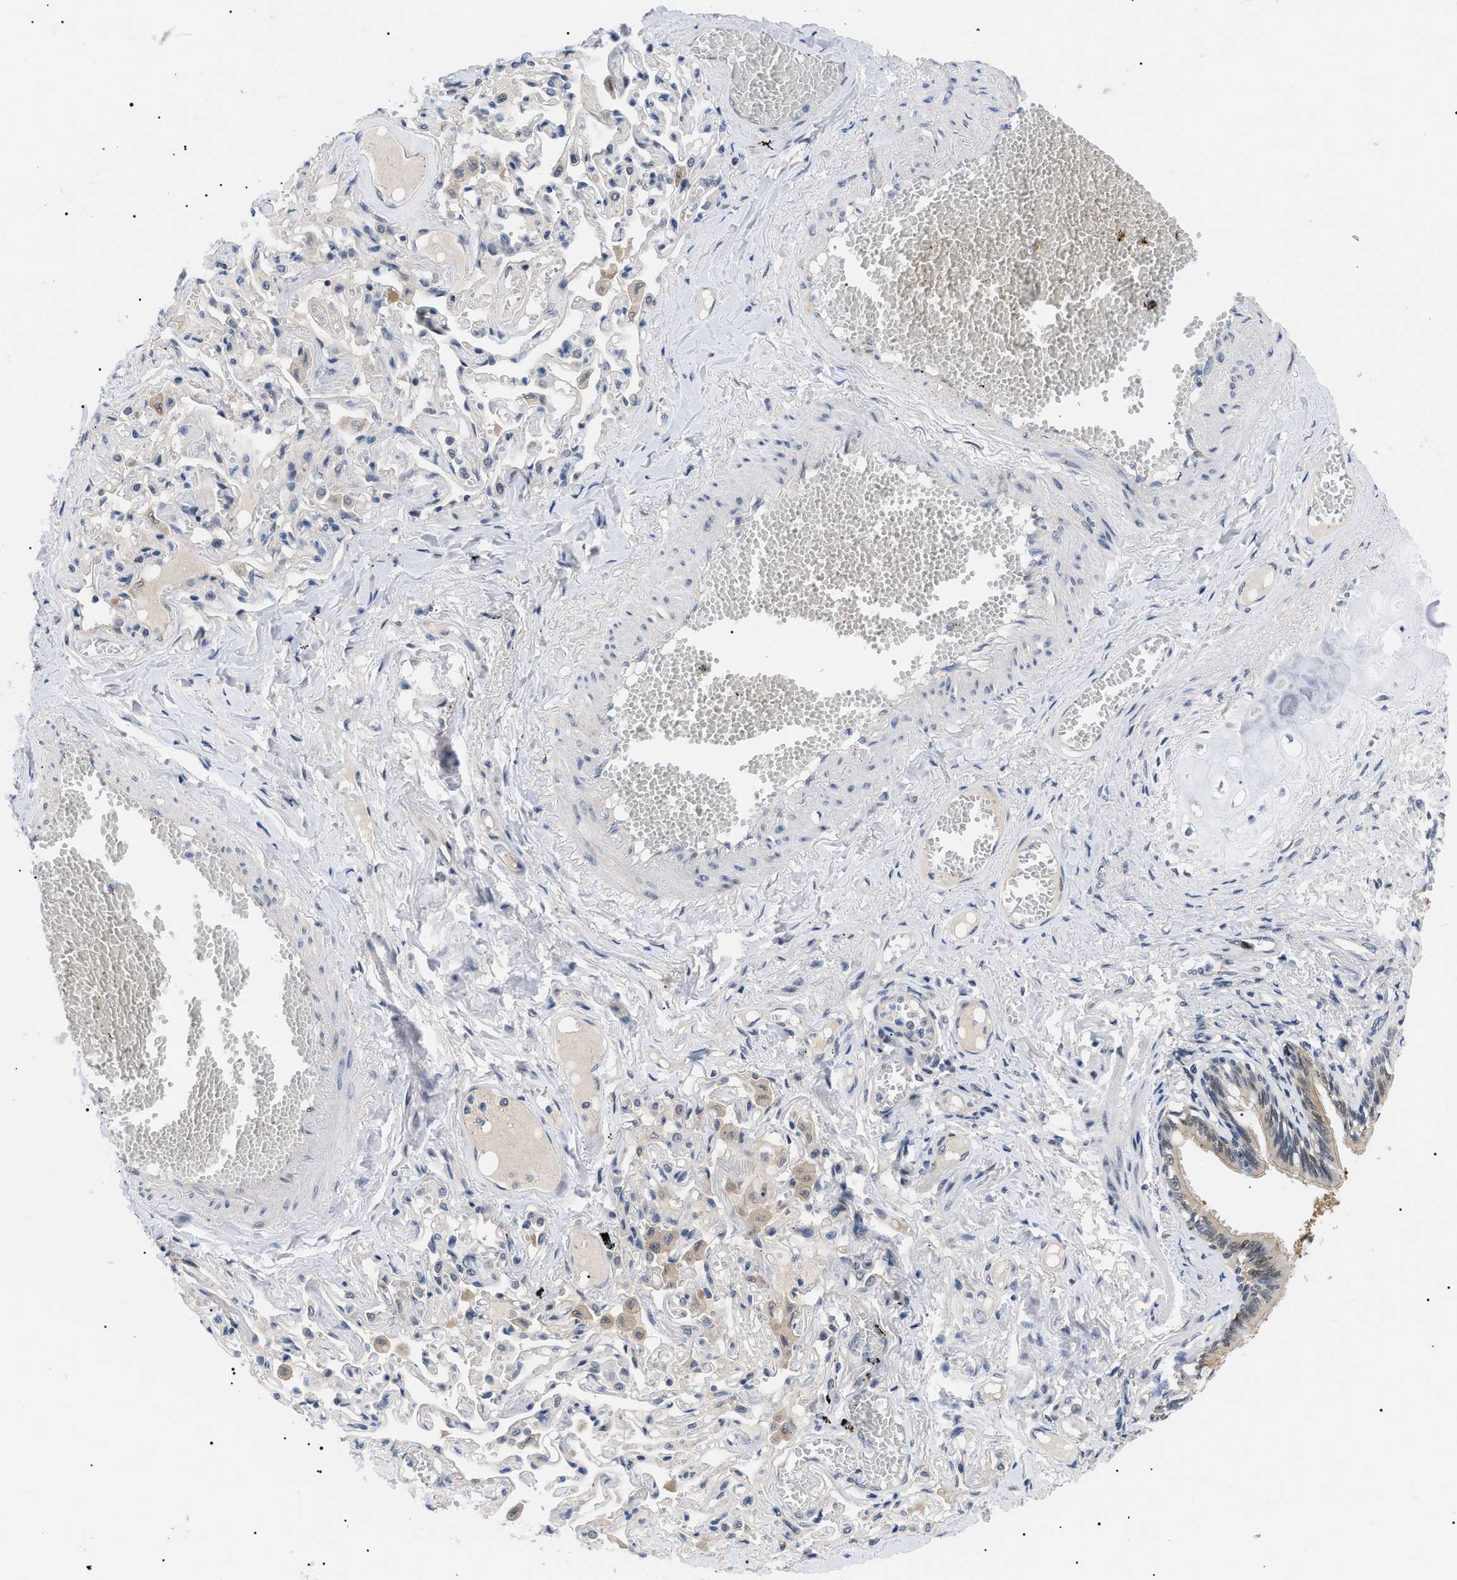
{"staining": {"intensity": "weak", "quantity": ">75%", "location": "cytoplasmic/membranous"}, "tissue": "bronchus", "cell_type": "Respiratory epithelial cells", "image_type": "normal", "snomed": [{"axis": "morphology", "description": "Normal tissue, NOS"}, {"axis": "morphology", "description": "Inflammation, NOS"}, {"axis": "topography", "description": "Cartilage tissue"}, {"axis": "topography", "description": "Lung"}], "caption": "Immunohistochemistry (IHC) photomicrograph of unremarkable bronchus: bronchus stained using immunohistochemistry displays low levels of weak protein expression localized specifically in the cytoplasmic/membranous of respiratory epithelial cells, appearing as a cytoplasmic/membranous brown color.", "gene": "GARRE1", "patient": {"sex": "male", "age": 71}}